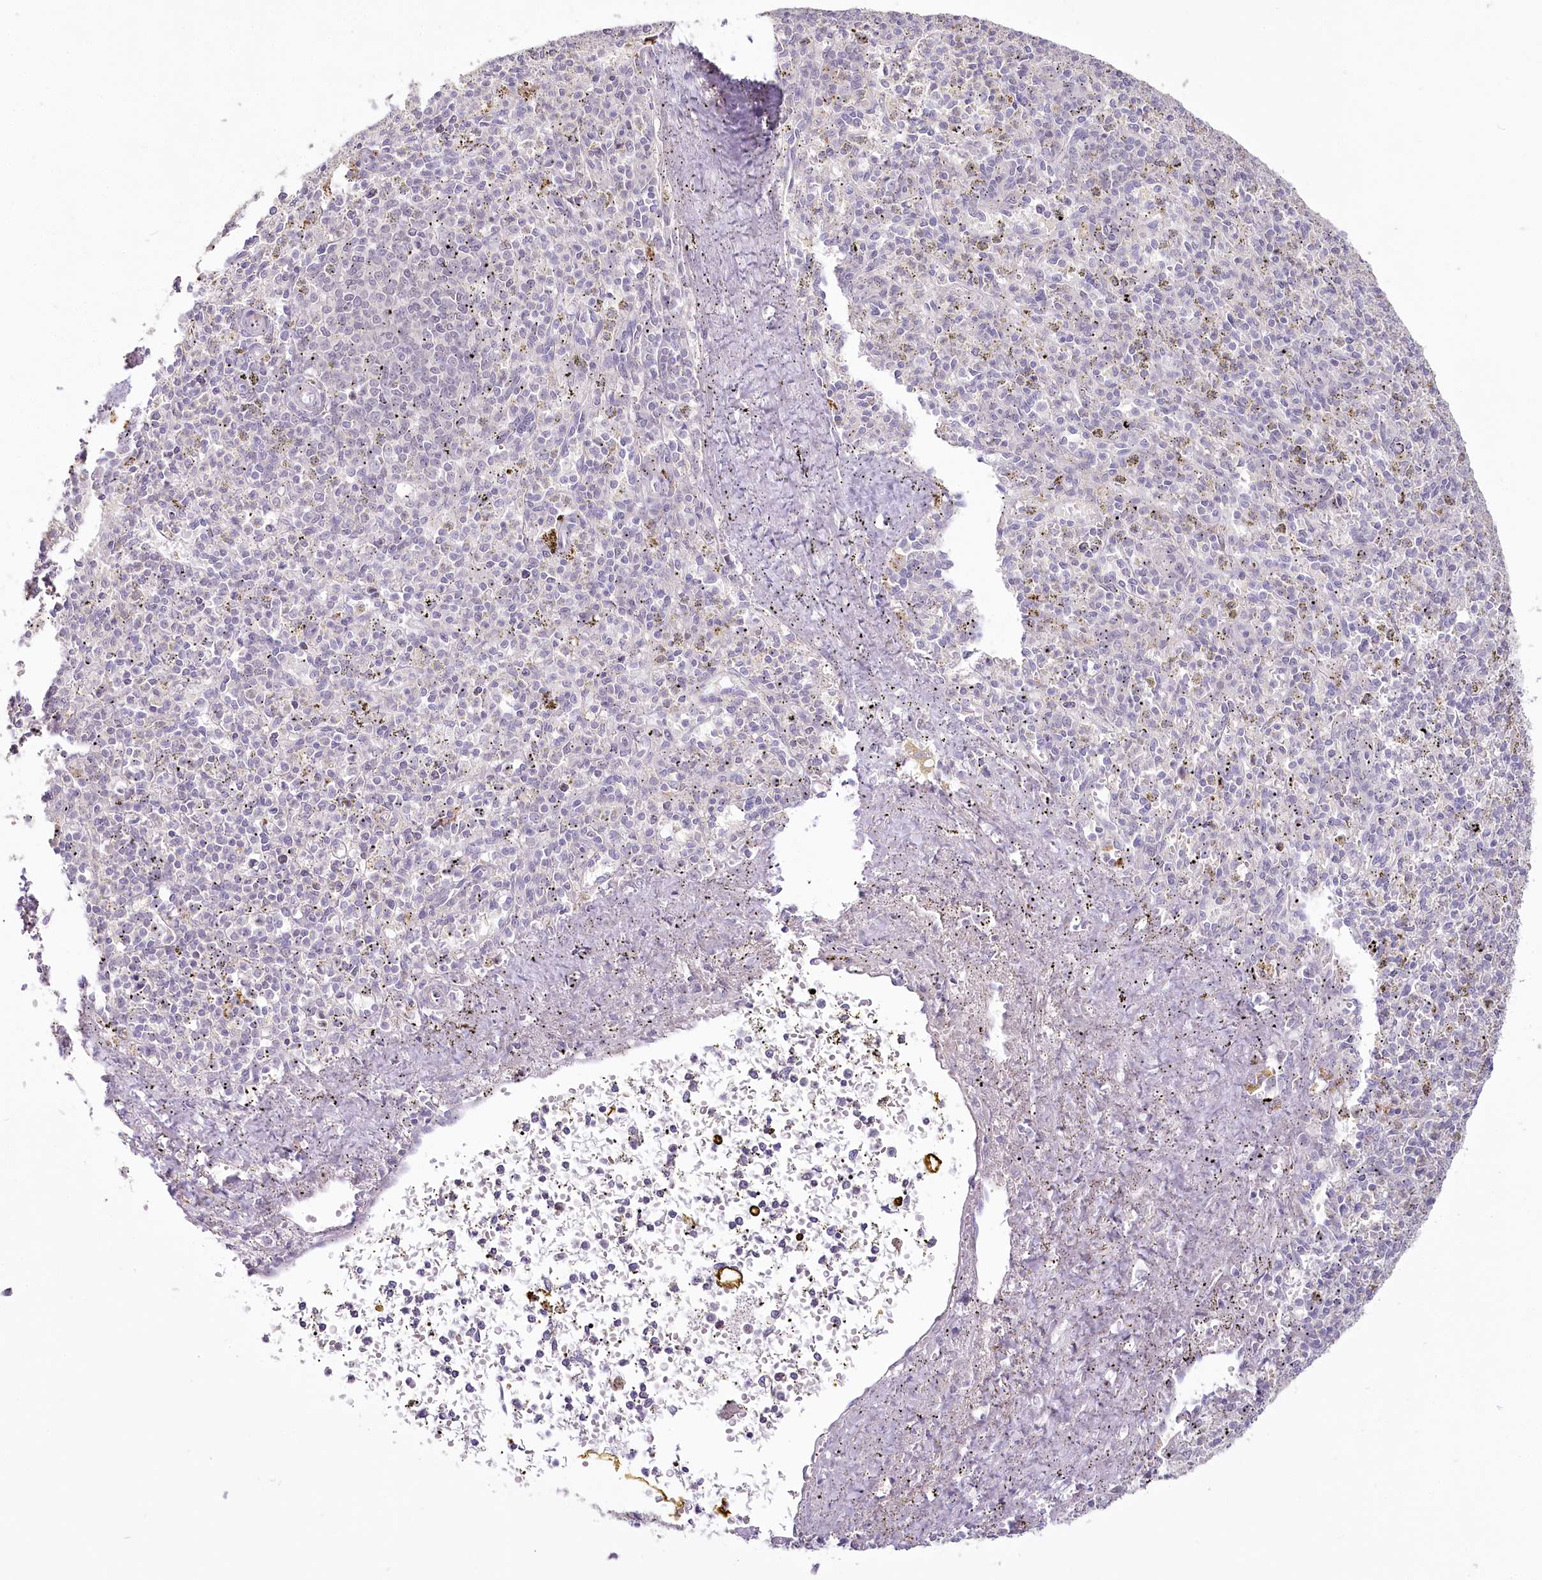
{"staining": {"intensity": "negative", "quantity": "none", "location": "none"}, "tissue": "spleen", "cell_type": "Cells in red pulp", "image_type": "normal", "snomed": [{"axis": "morphology", "description": "Normal tissue, NOS"}, {"axis": "topography", "description": "Spleen"}], "caption": "An IHC image of unremarkable spleen is shown. There is no staining in cells in red pulp of spleen.", "gene": "USP11", "patient": {"sex": "male", "age": 72}}